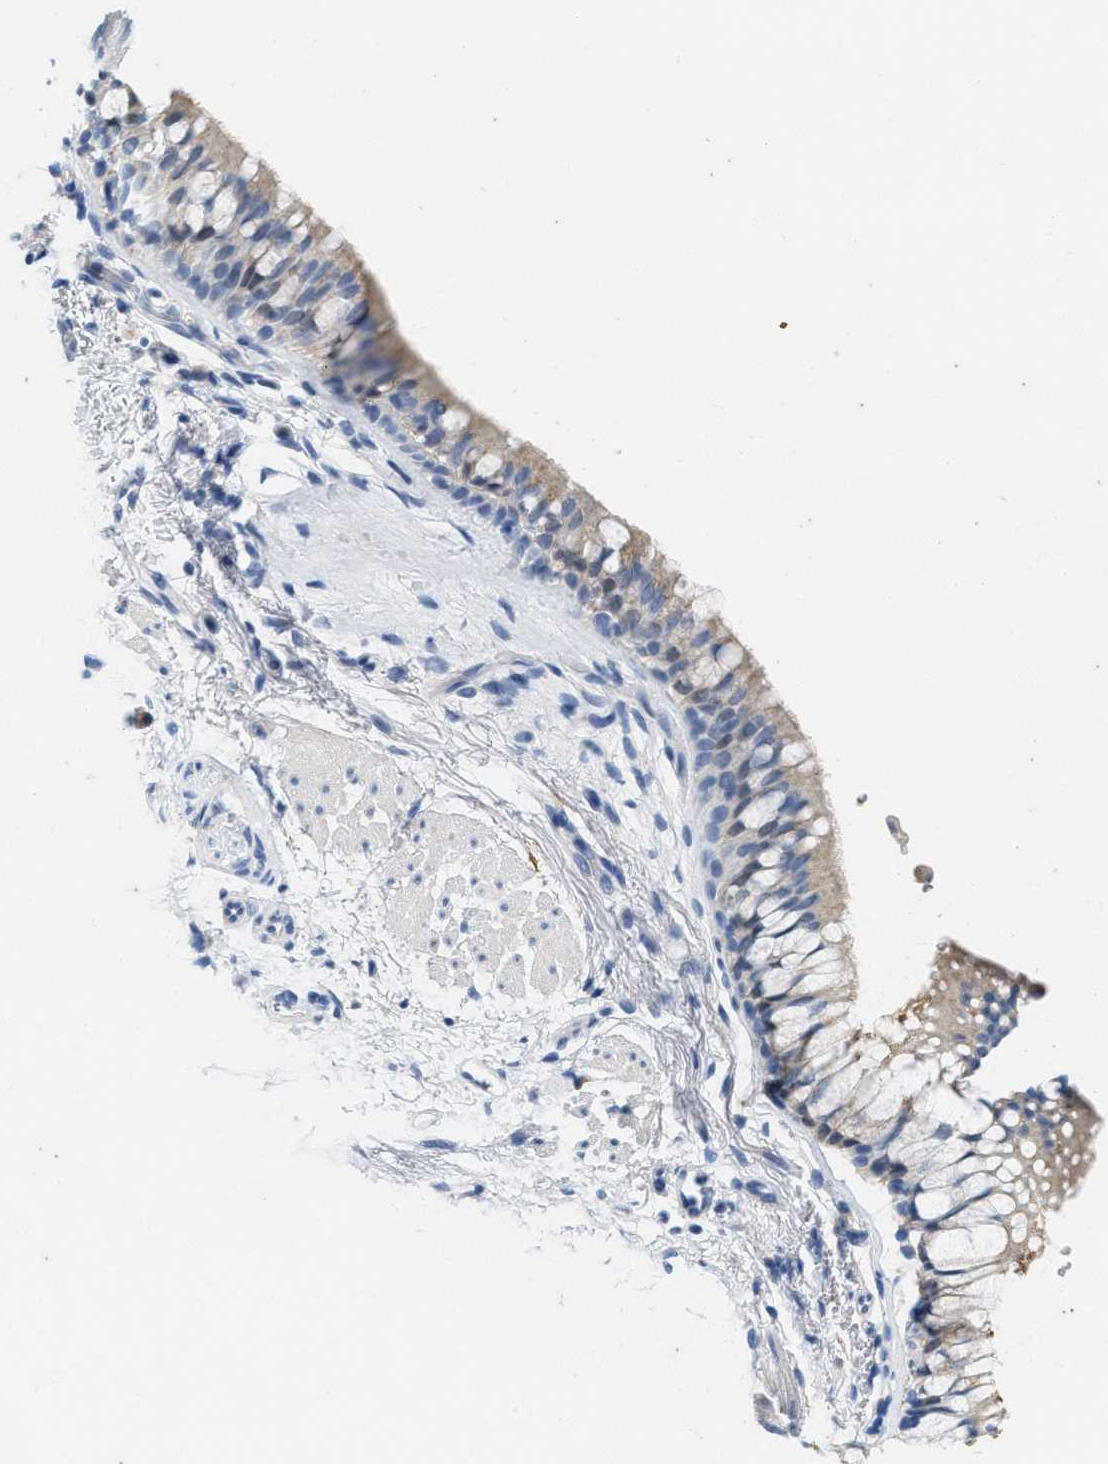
{"staining": {"intensity": "weak", "quantity": ">75%", "location": "cytoplasmic/membranous"}, "tissue": "bronchus", "cell_type": "Respiratory epithelial cells", "image_type": "normal", "snomed": [{"axis": "morphology", "description": "Normal tissue, NOS"}, {"axis": "topography", "description": "Cartilage tissue"}, {"axis": "topography", "description": "Bronchus"}], "caption": "This image reveals benign bronchus stained with immunohistochemistry to label a protein in brown. The cytoplasmic/membranous of respiratory epithelial cells show weak positivity for the protein. Nuclei are counter-stained blue.", "gene": "ABCB11", "patient": {"sex": "female", "age": 53}}